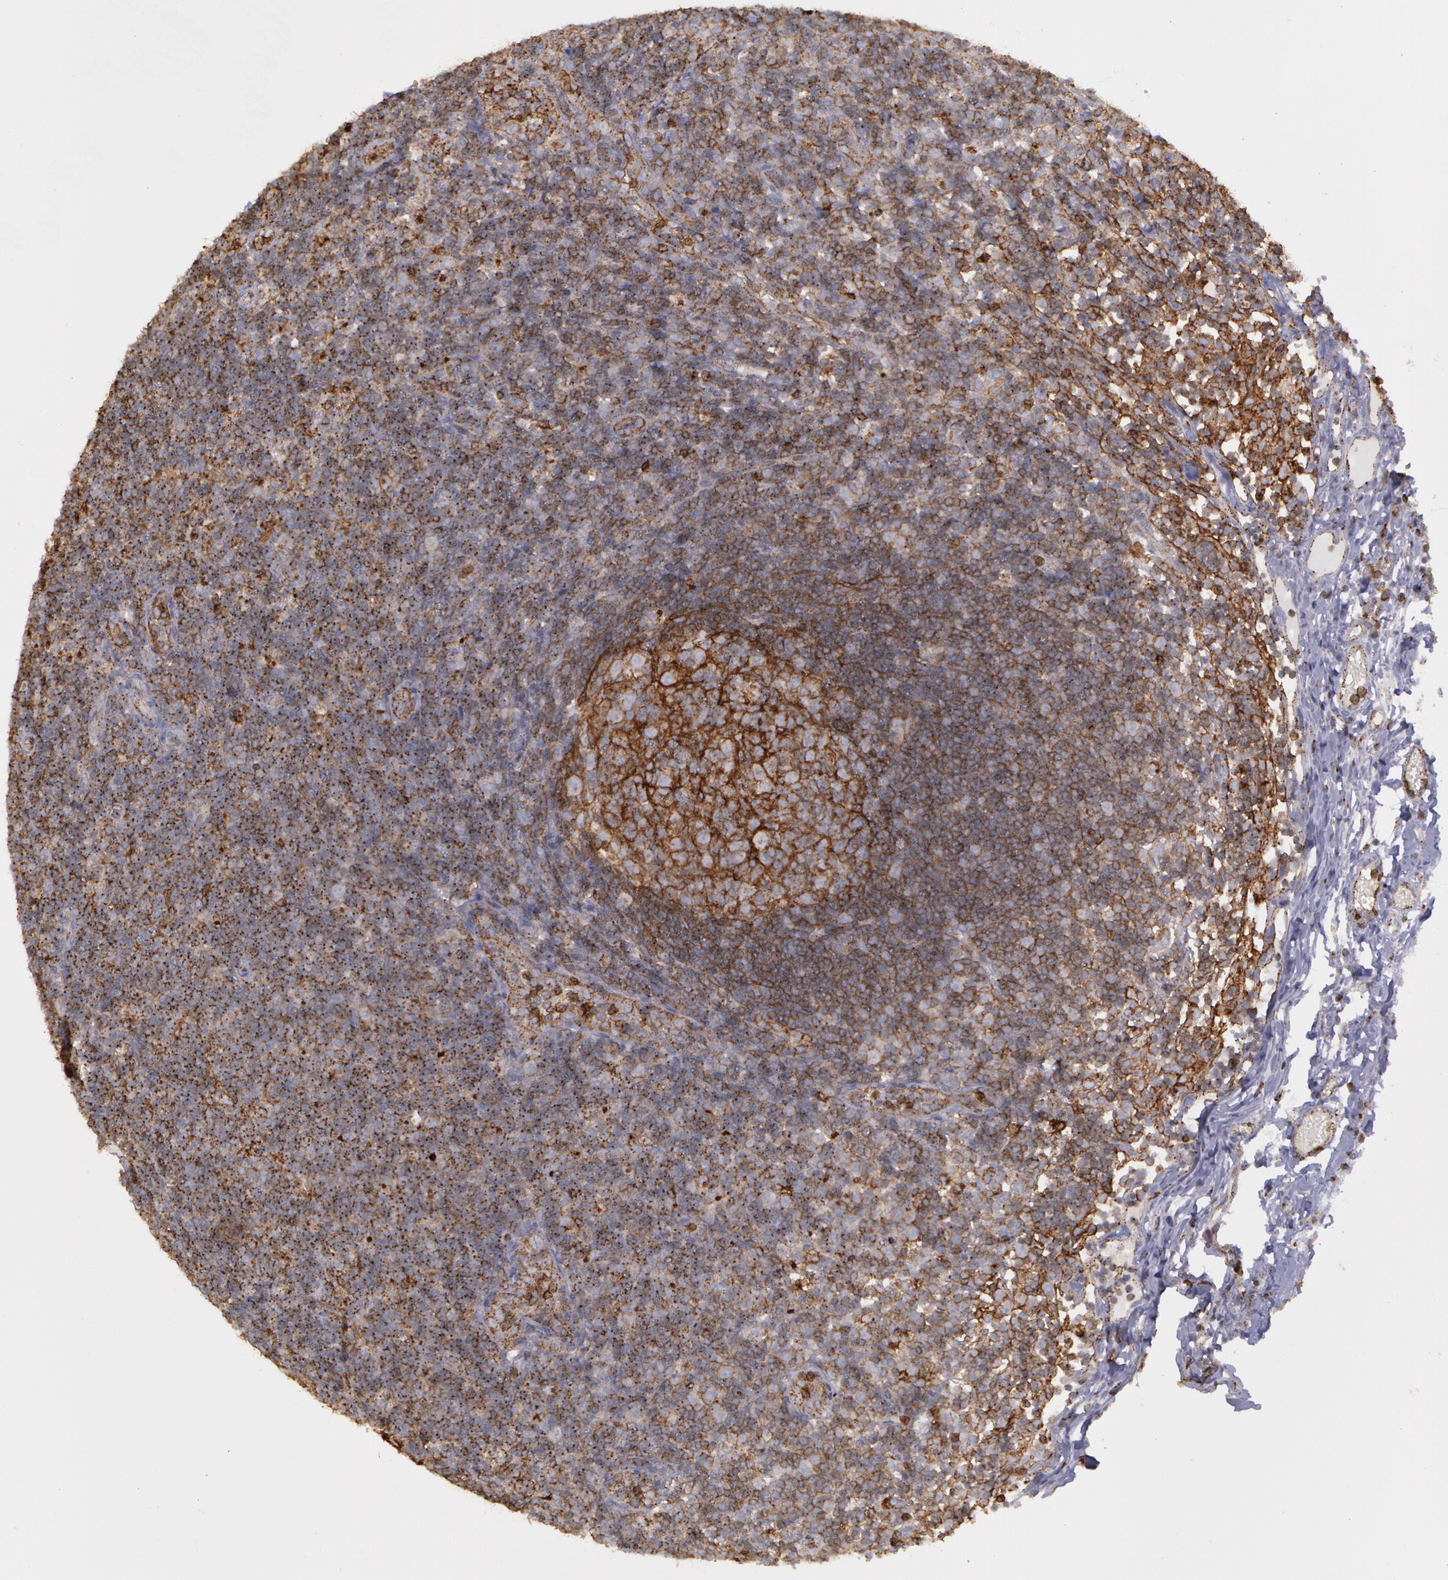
{"staining": {"intensity": "strong", "quantity": ">75%", "location": "cytoplasmic/membranous"}, "tissue": "lymph node", "cell_type": "Germinal center cells", "image_type": "normal", "snomed": [{"axis": "morphology", "description": "Normal tissue, NOS"}, {"axis": "morphology", "description": "Inflammation, NOS"}, {"axis": "topography", "description": "Lymph node"}, {"axis": "topography", "description": "Salivary gland"}], "caption": "Immunohistochemistry histopathology image of normal lymph node: human lymph node stained using immunohistochemistry (IHC) exhibits high levels of strong protein expression localized specifically in the cytoplasmic/membranous of germinal center cells, appearing as a cytoplasmic/membranous brown color.", "gene": "FLOT2", "patient": {"sex": "male", "age": 3}}